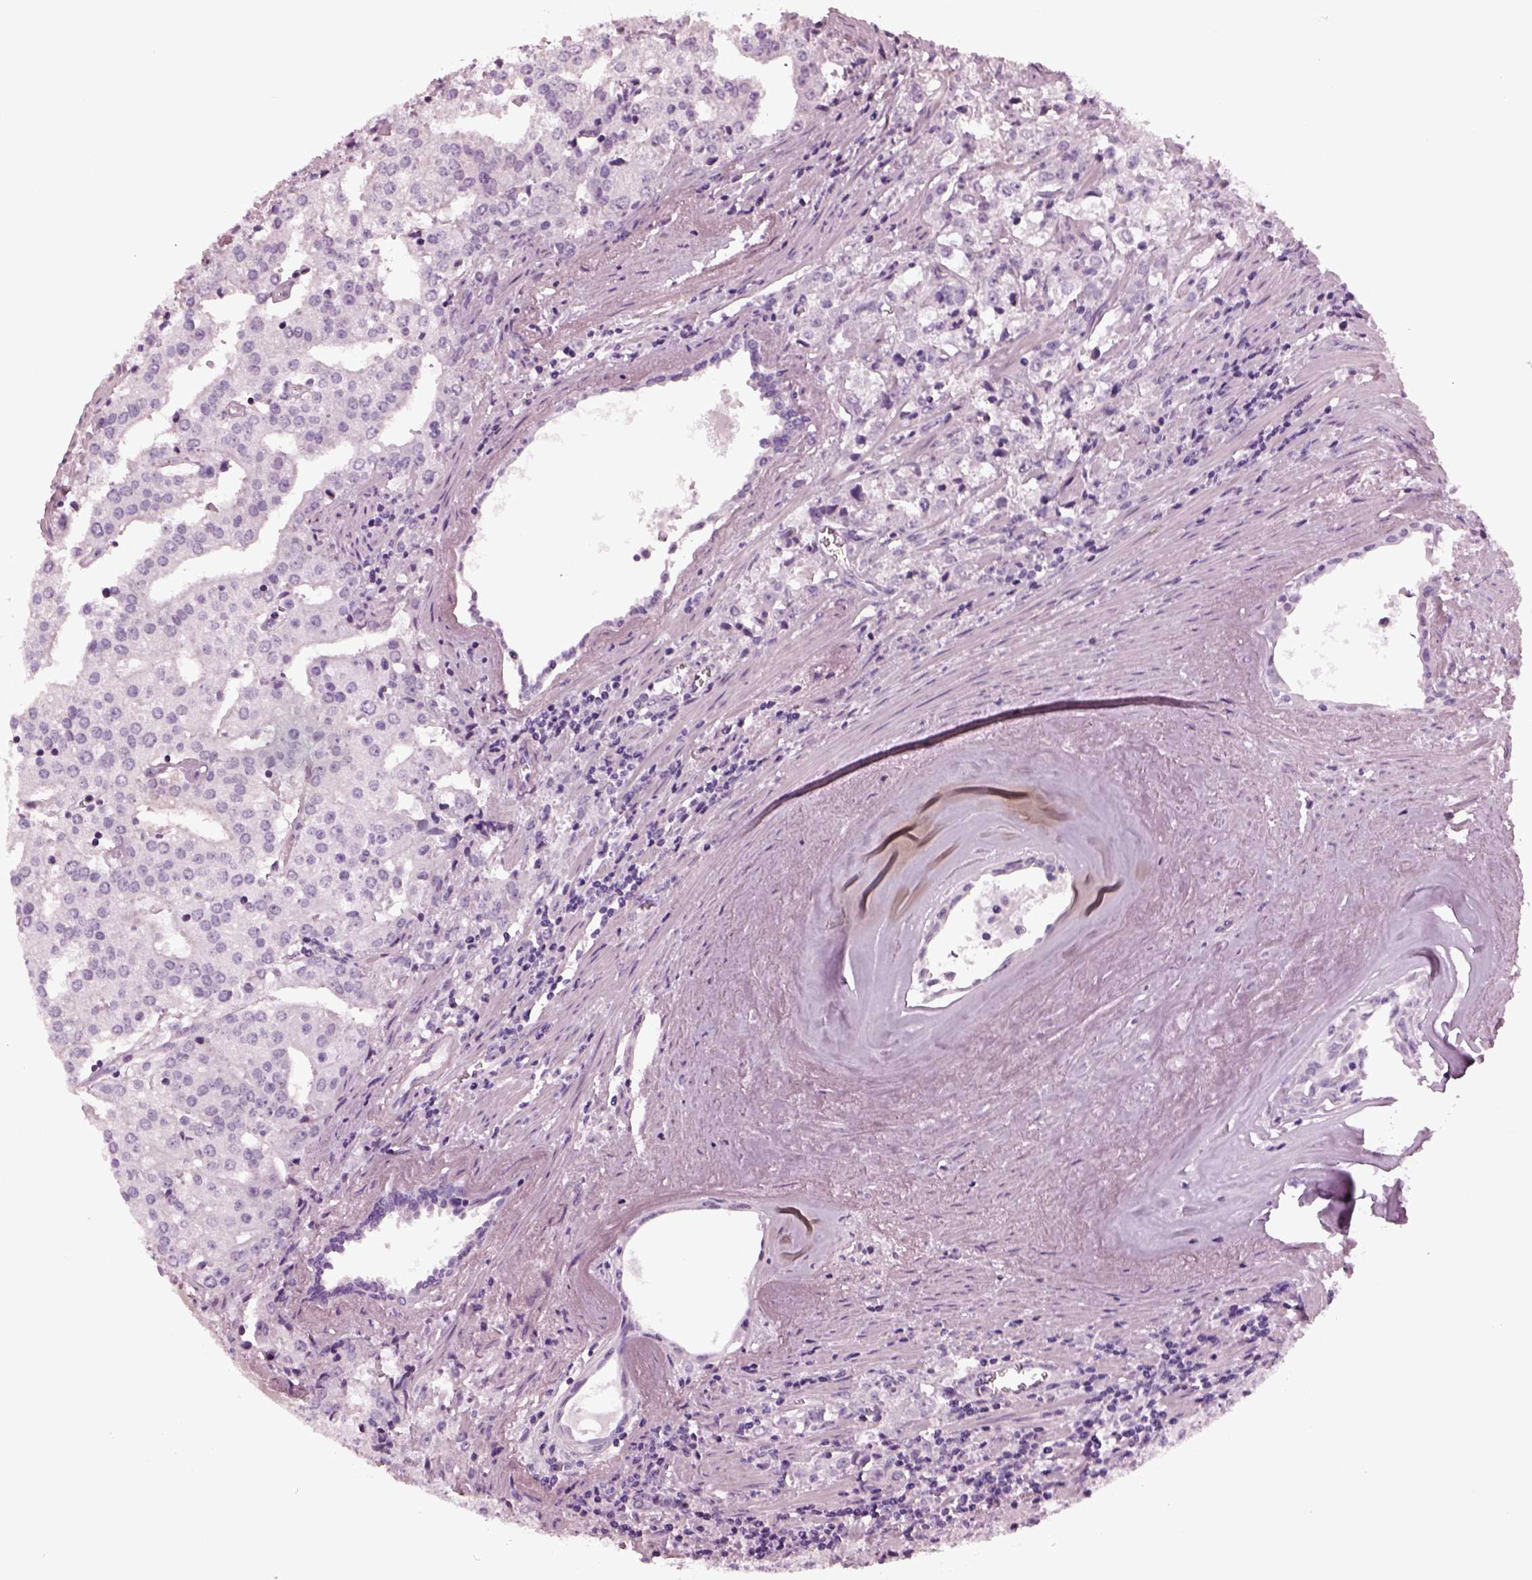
{"staining": {"intensity": "negative", "quantity": "none", "location": "none"}, "tissue": "prostate cancer", "cell_type": "Tumor cells", "image_type": "cancer", "snomed": [{"axis": "morphology", "description": "Adenocarcinoma, High grade"}, {"axis": "topography", "description": "Prostate"}], "caption": "DAB (3,3'-diaminobenzidine) immunohistochemical staining of prostate cancer (high-grade adenocarcinoma) demonstrates no significant positivity in tumor cells.", "gene": "SLC6A17", "patient": {"sex": "male", "age": 68}}